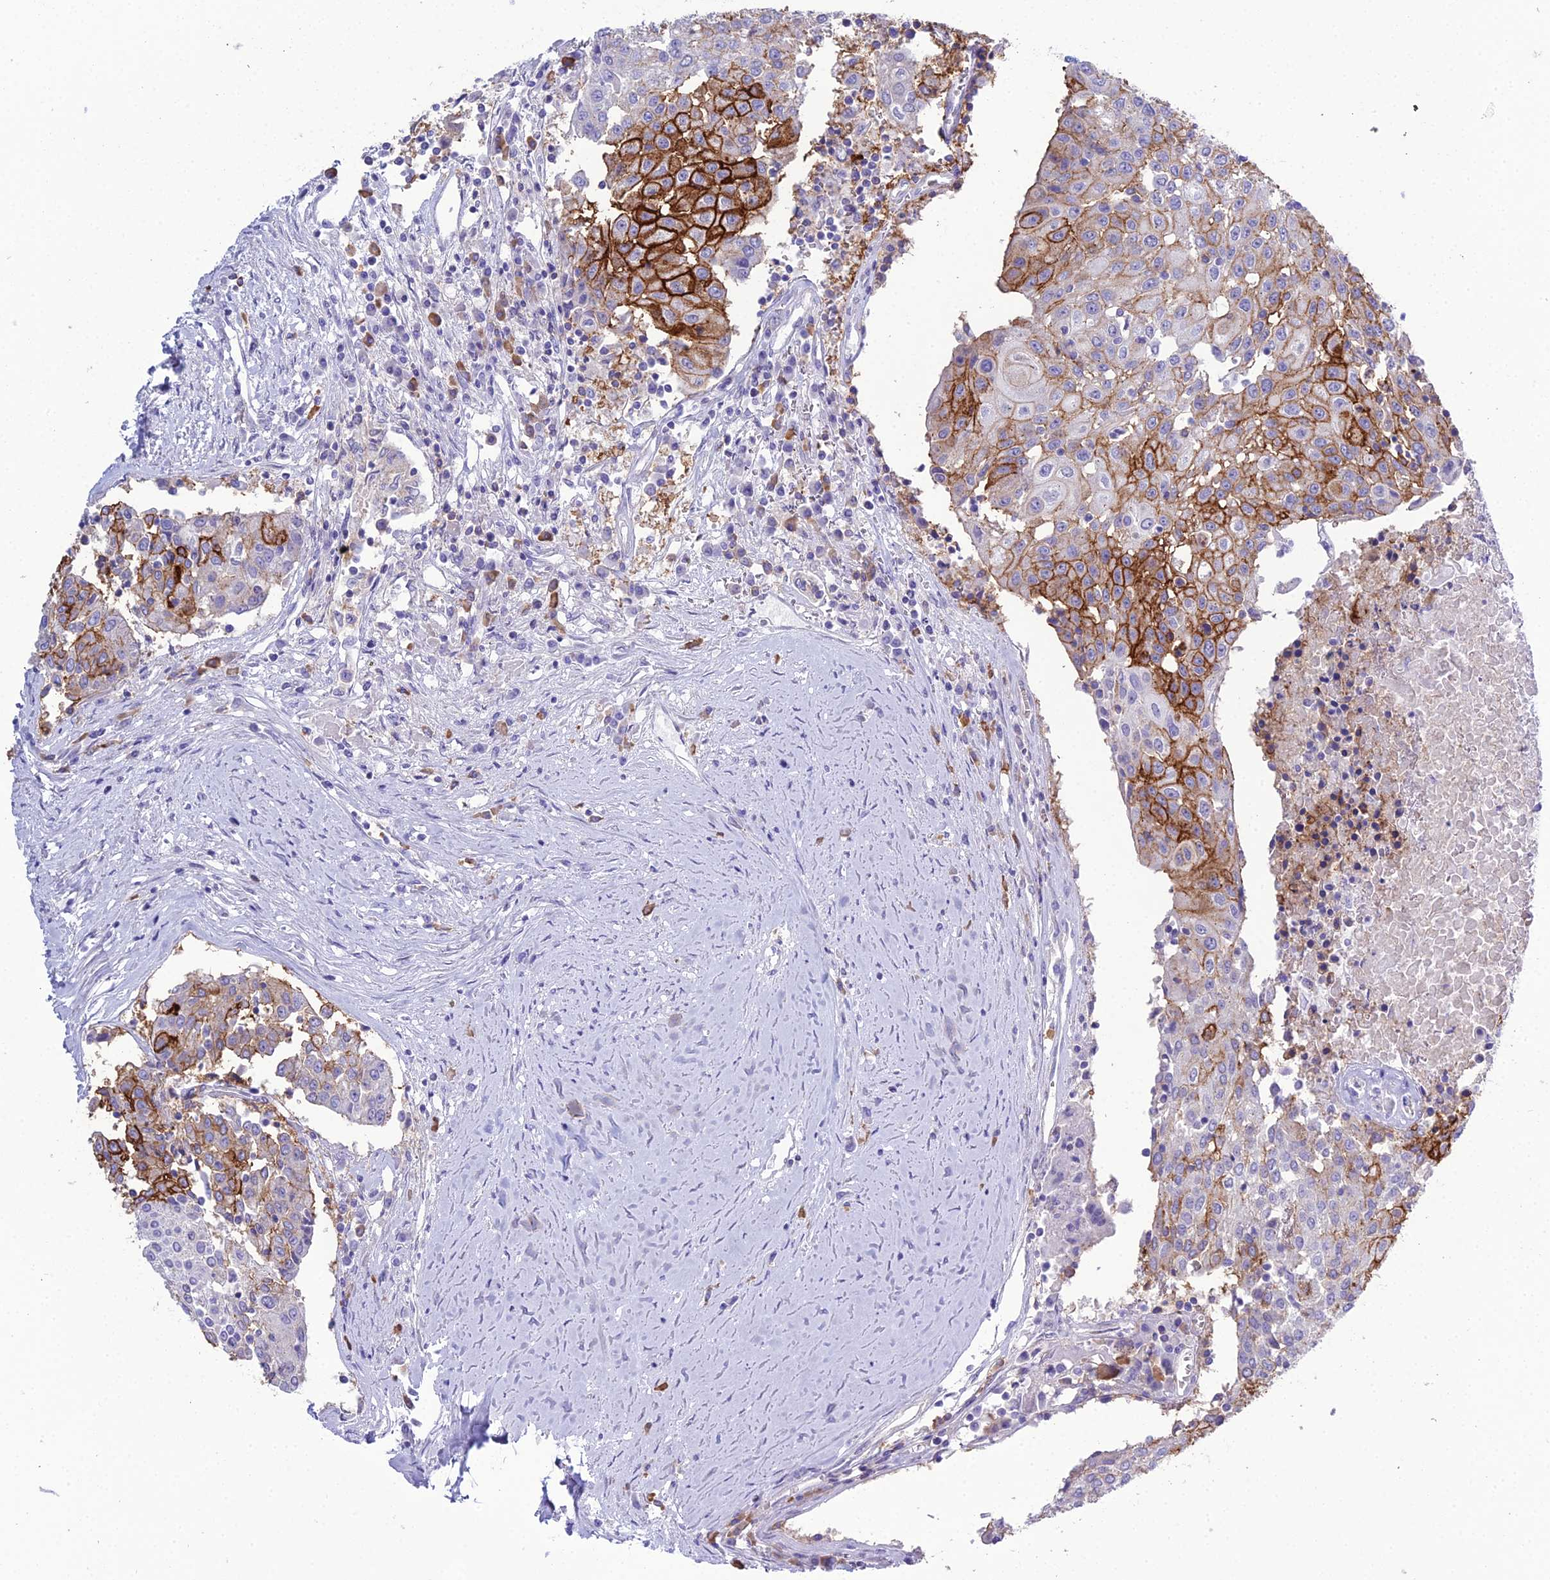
{"staining": {"intensity": "strong", "quantity": "25%-75%", "location": "cytoplasmic/membranous"}, "tissue": "urothelial cancer", "cell_type": "Tumor cells", "image_type": "cancer", "snomed": [{"axis": "morphology", "description": "Urothelial carcinoma, High grade"}, {"axis": "topography", "description": "Urinary bladder"}], "caption": "Protein staining displays strong cytoplasmic/membranous staining in approximately 25%-75% of tumor cells in high-grade urothelial carcinoma. The protein is stained brown, and the nuclei are stained in blue (DAB IHC with brightfield microscopy, high magnification).", "gene": "OR1Q1", "patient": {"sex": "female", "age": 85}}